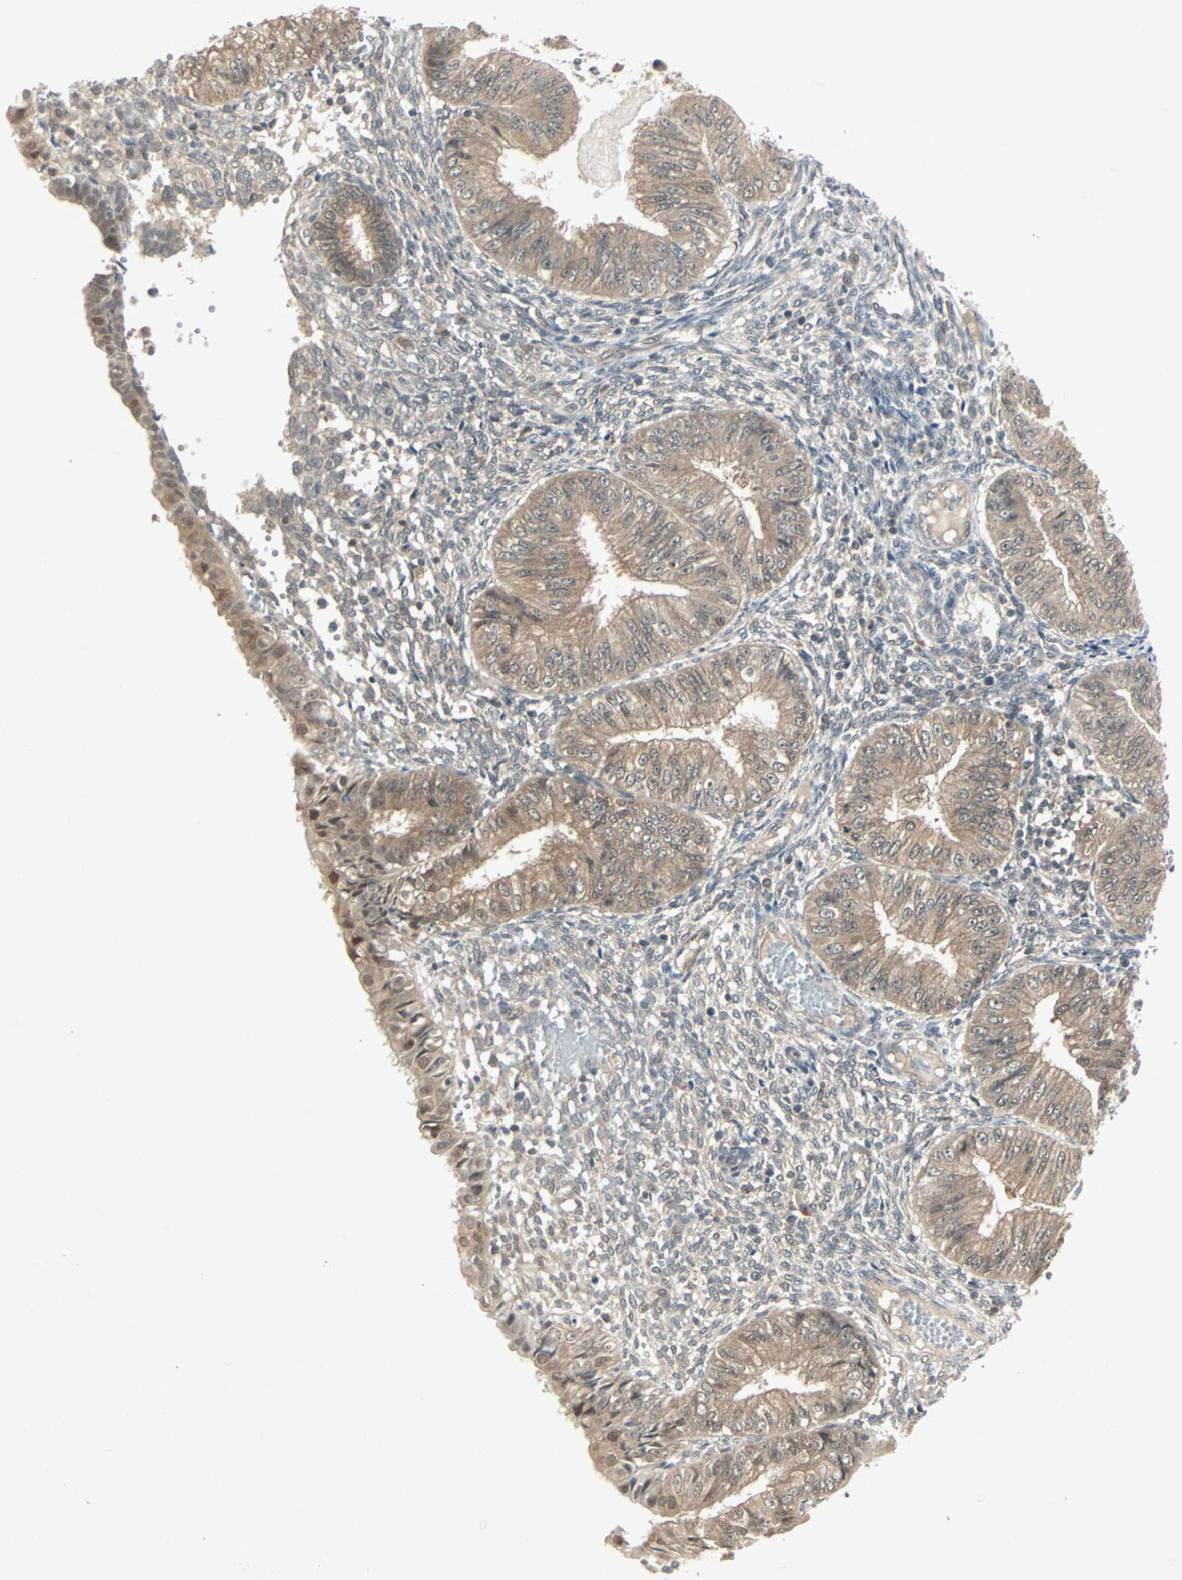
{"staining": {"intensity": "moderate", "quantity": ">75%", "location": "cytoplasmic/membranous,nuclear"}, "tissue": "endometrial cancer", "cell_type": "Tumor cells", "image_type": "cancer", "snomed": [{"axis": "morphology", "description": "Normal tissue, NOS"}, {"axis": "morphology", "description": "Adenocarcinoma, NOS"}, {"axis": "topography", "description": "Endometrium"}], "caption": "Immunohistochemistry (IHC) (DAB) staining of human endometrial cancer displays moderate cytoplasmic/membranous and nuclear protein positivity in about >75% of tumor cells.", "gene": "PTPA", "patient": {"sex": "female", "age": 53}}